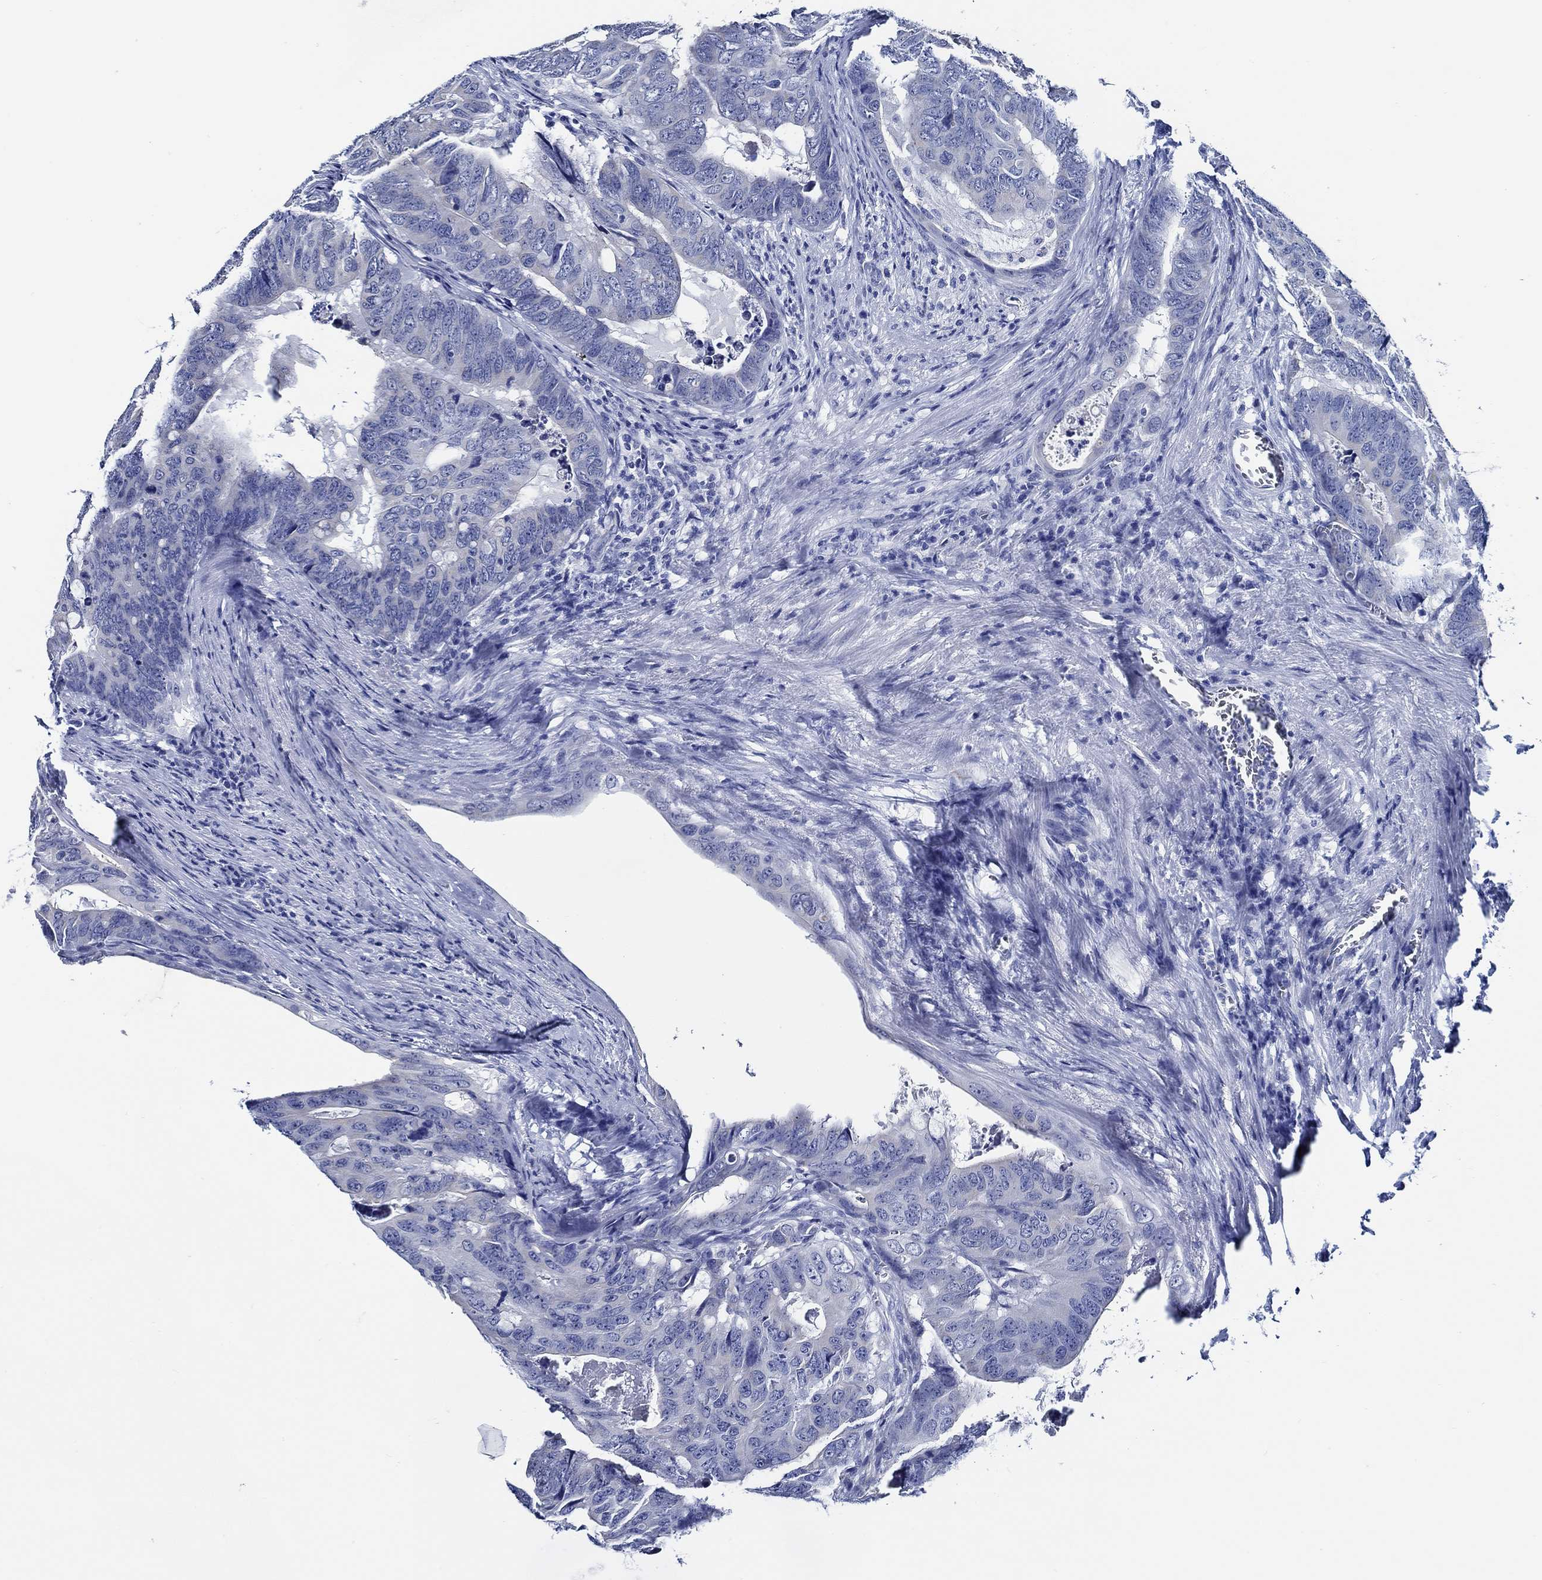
{"staining": {"intensity": "negative", "quantity": "none", "location": "none"}, "tissue": "colorectal cancer", "cell_type": "Tumor cells", "image_type": "cancer", "snomed": [{"axis": "morphology", "description": "Adenocarcinoma, NOS"}, {"axis": "topography", "description": "Colon"}], "caption": "IHC image of colorectal cancer (adenocarcinoma) stained for a protein (brown), which reveals no staining in tumor cells.", "gene": "WDR62", "patient": {"sex": "male", "age": 79}}